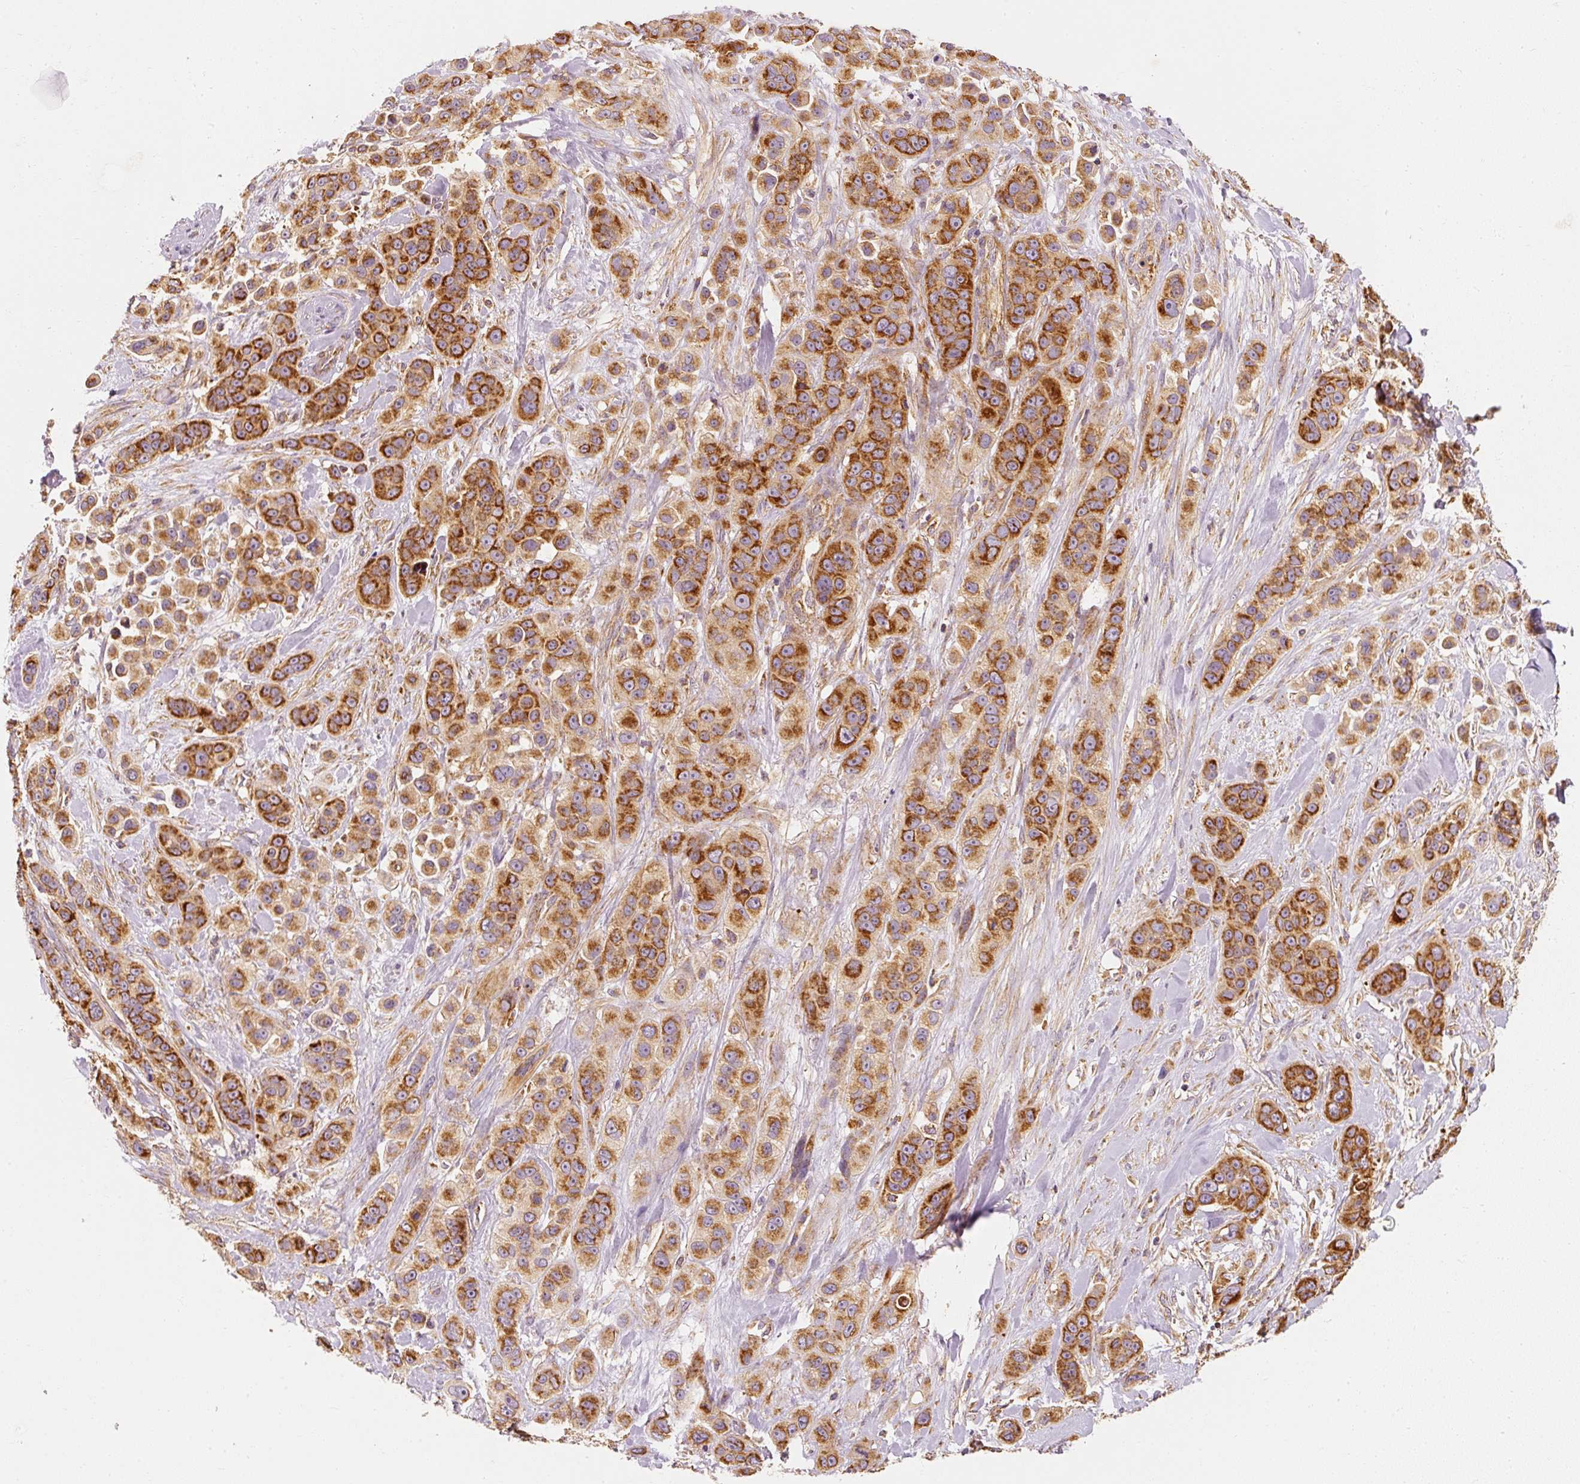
{"staining": {"intensity": "strong", "quantity": ">75%", "location": "cytoplasmic/membranous"}, "tissue": "skin cancer", "cell_type": "Tumor cells", "image_type": "cancer", "snomed": [{"axis": "morphology", "description": "Squamous cell carcinoma, NOS"}, {"axis": "topography", "description": "Skin"}], "caption": "Brown immunohistochemical staining in squamous cell carcinoma (skin) reveals strong cytoplasmic/membranous expression in approximately >75% of tumor cells. Using DAB (brown) and hematoxylin (blue) stains, captured at high magnification using brightfield microscopy.", "gene": "TOMM40", "patient": {"sex": "male", "age": 67}}